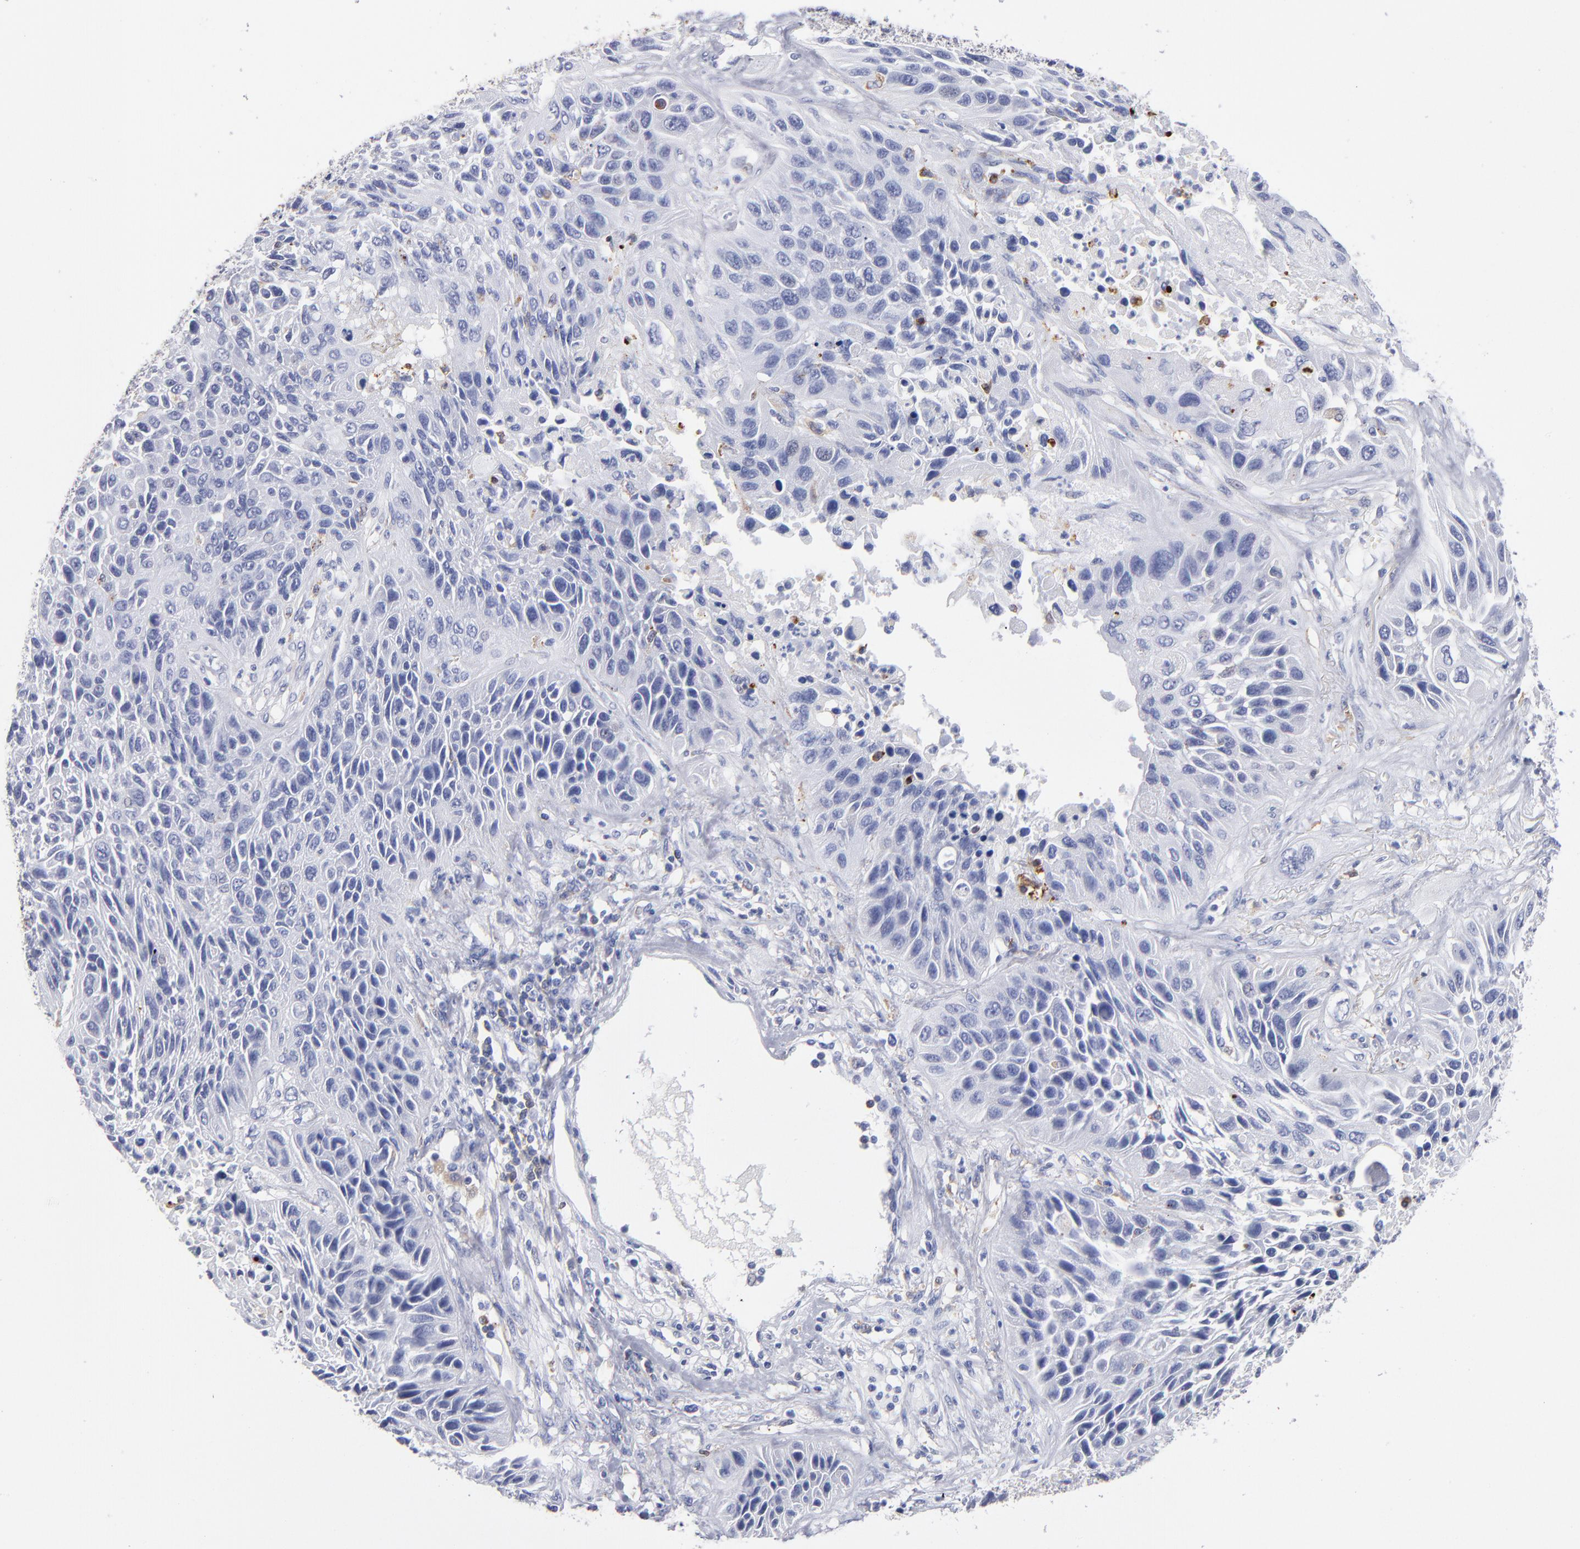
{"staining": {"intensity": "negative", "quantity": "none", "location": "none"}, "tissue": "lung cancer", "cell_type": "Tumor cells", "image_type": "cancer", "snomed": [{"axis": "morphology", "description": "Squamous cell carcinoma, NOS"}, {"axis": "topography", "description": "Lung"}], "caption": "An immunohistochemistry (IHC) micrograph of lung cancer is shown. There is no staining in tumor cells of lung cancer.", "gene": "CD180", "patient": {"sex": "female", "age": 76}}